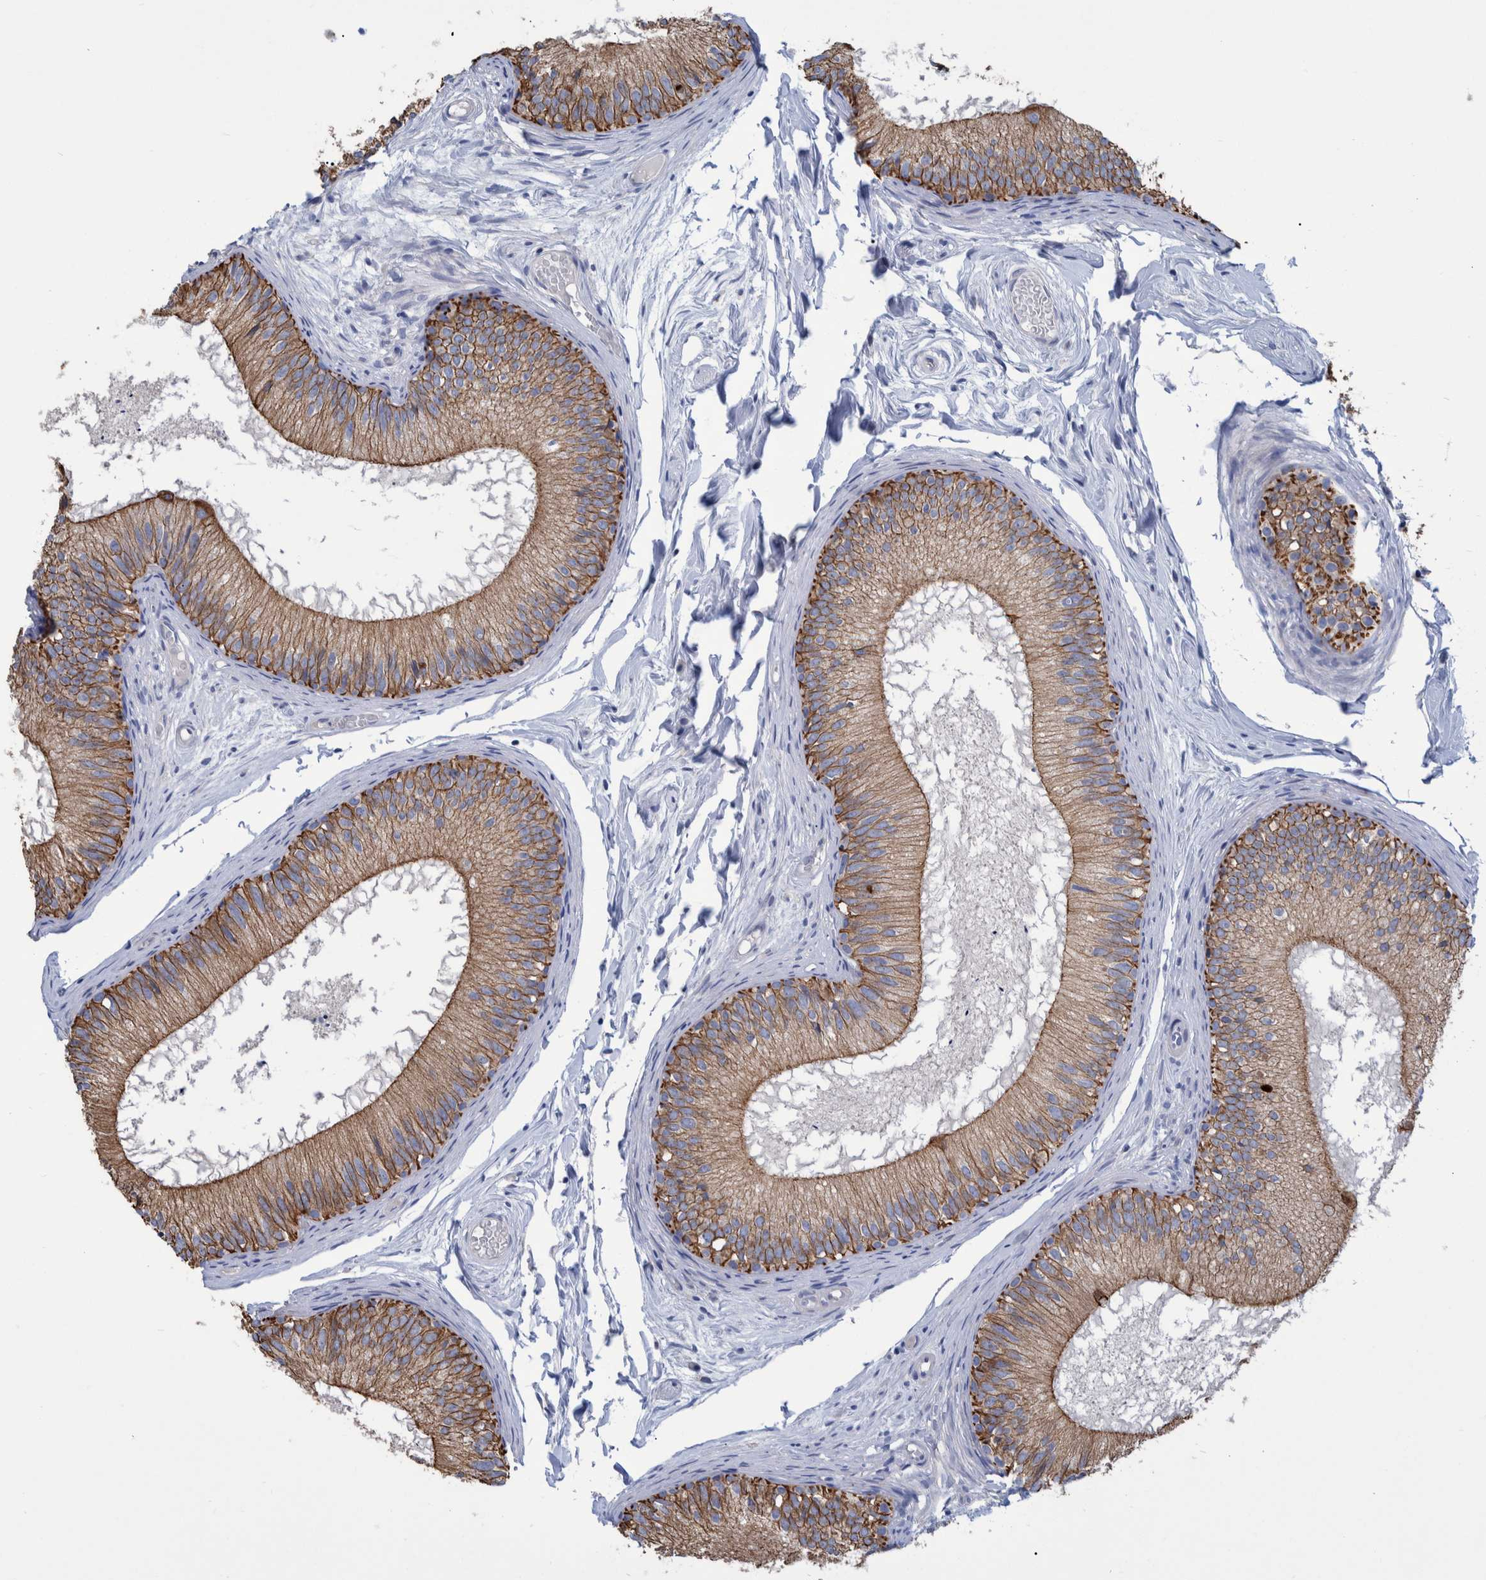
{"staining": {"intensity": "strong", "quantity": ">75%", "location": "cytoplasmic/membranous"}, "tissue": "epididymis", "cell_type": "Glandular cells", "image_type": "normal", "snomed": [{"axis": "morphology", "description": "Normal tissue, NOS"}, {"axis": "topography", "description": "Epididymis"}], "caption": "Human epididymis stained for a protein (brown) displays strong cytoplasmic/membranous positive expression in approximately >75% of glandular cells.", "gene": "MKS1", "patient": {"sex": "male", "age": 46}}